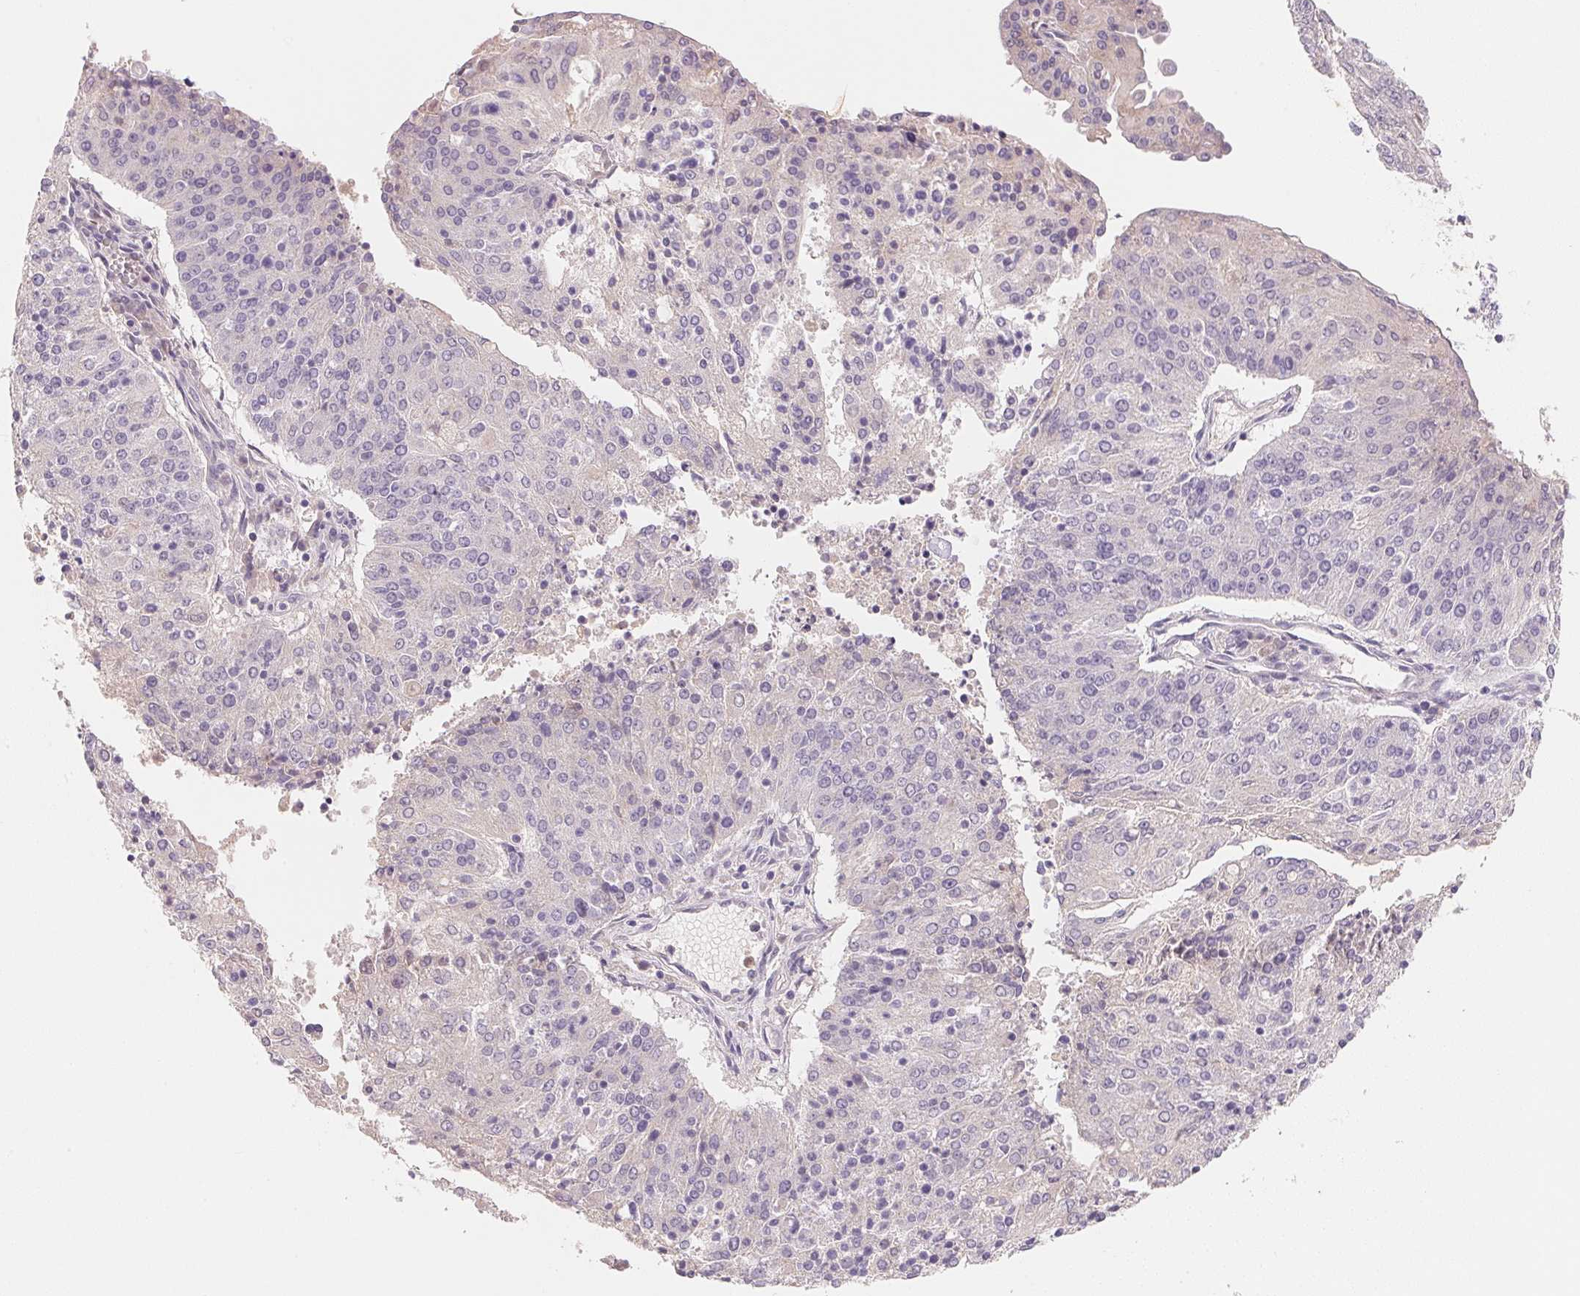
{"staining": {"intensity": "negative", "quantity": "none", "location": "none"}, "tissue": "endometrial cancer", "cell_type": "Tumor cells", "image_type": "cancer", "snomed": [{"axis": "morphology", "description": "Adenocarcinoma, NOS"}, {"axis": "topography", "description": "Endometrium"}], "caption": "Tumor cells show no significant protein staining in endometrial cancer.", "gene": "MCOLN3", "patient": {"sex": "female", "age": 82}}